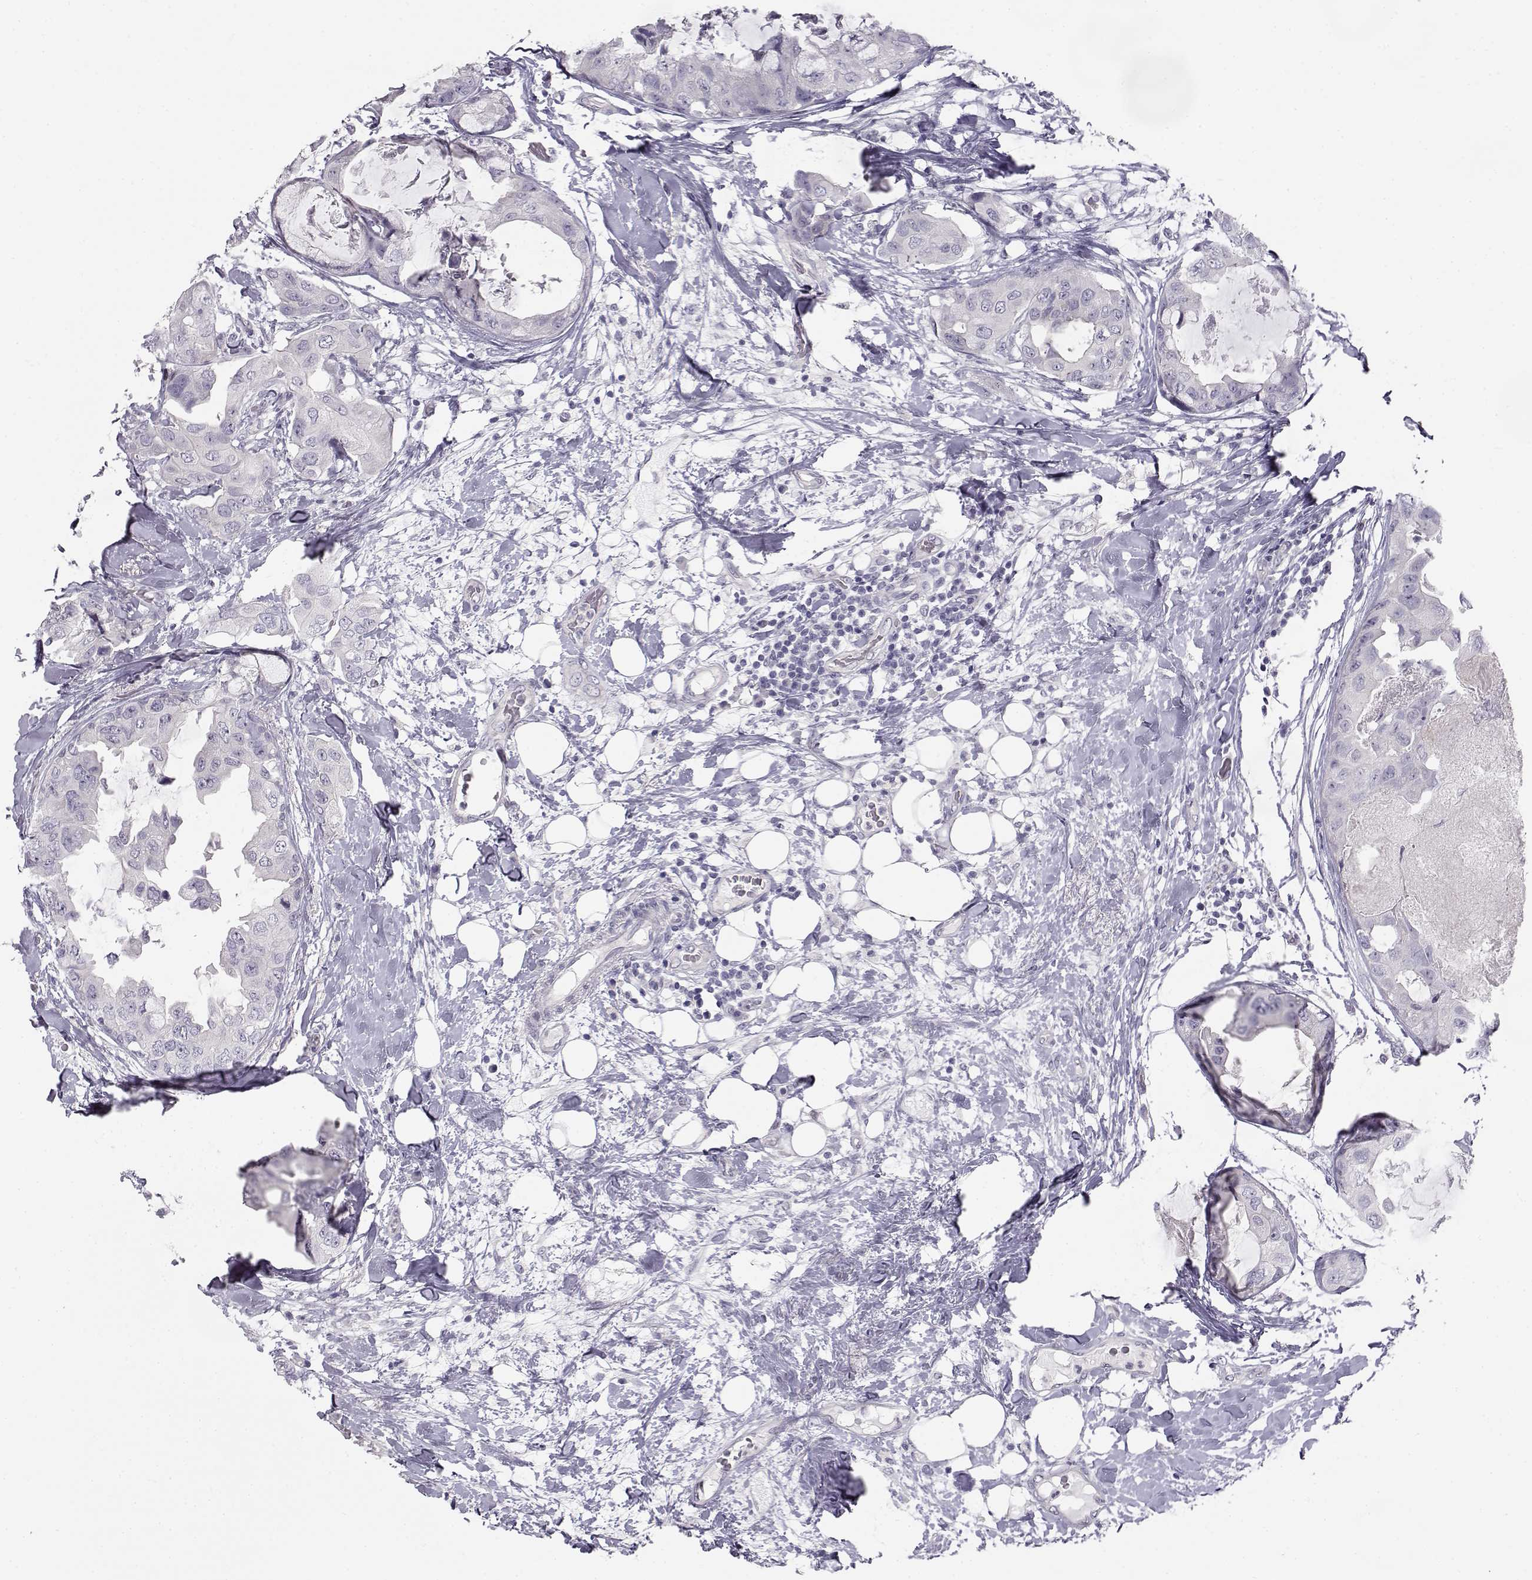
{"staining": {"intensity": "negative", "quantity": "none", "location": "none"}, "tissue": "breast cancer", "cell_type": "Tumor cells", "image_type": "cancer", "snomed": [{"axis": "morphology", "description": "Normal tissue, NOS"}, {"axis": "morphology", "description": "Duct carcinoma"}, {"axis": "topography", "description": "Breast"}], "caption": "The immunohistochemistry histopathology image has no significant positivity in tumor cells of infiltrating ductal carcinoma (breast) tissue.", "gene": "MYCBPAP", "patient": {"sex": "female", "age": 40}}